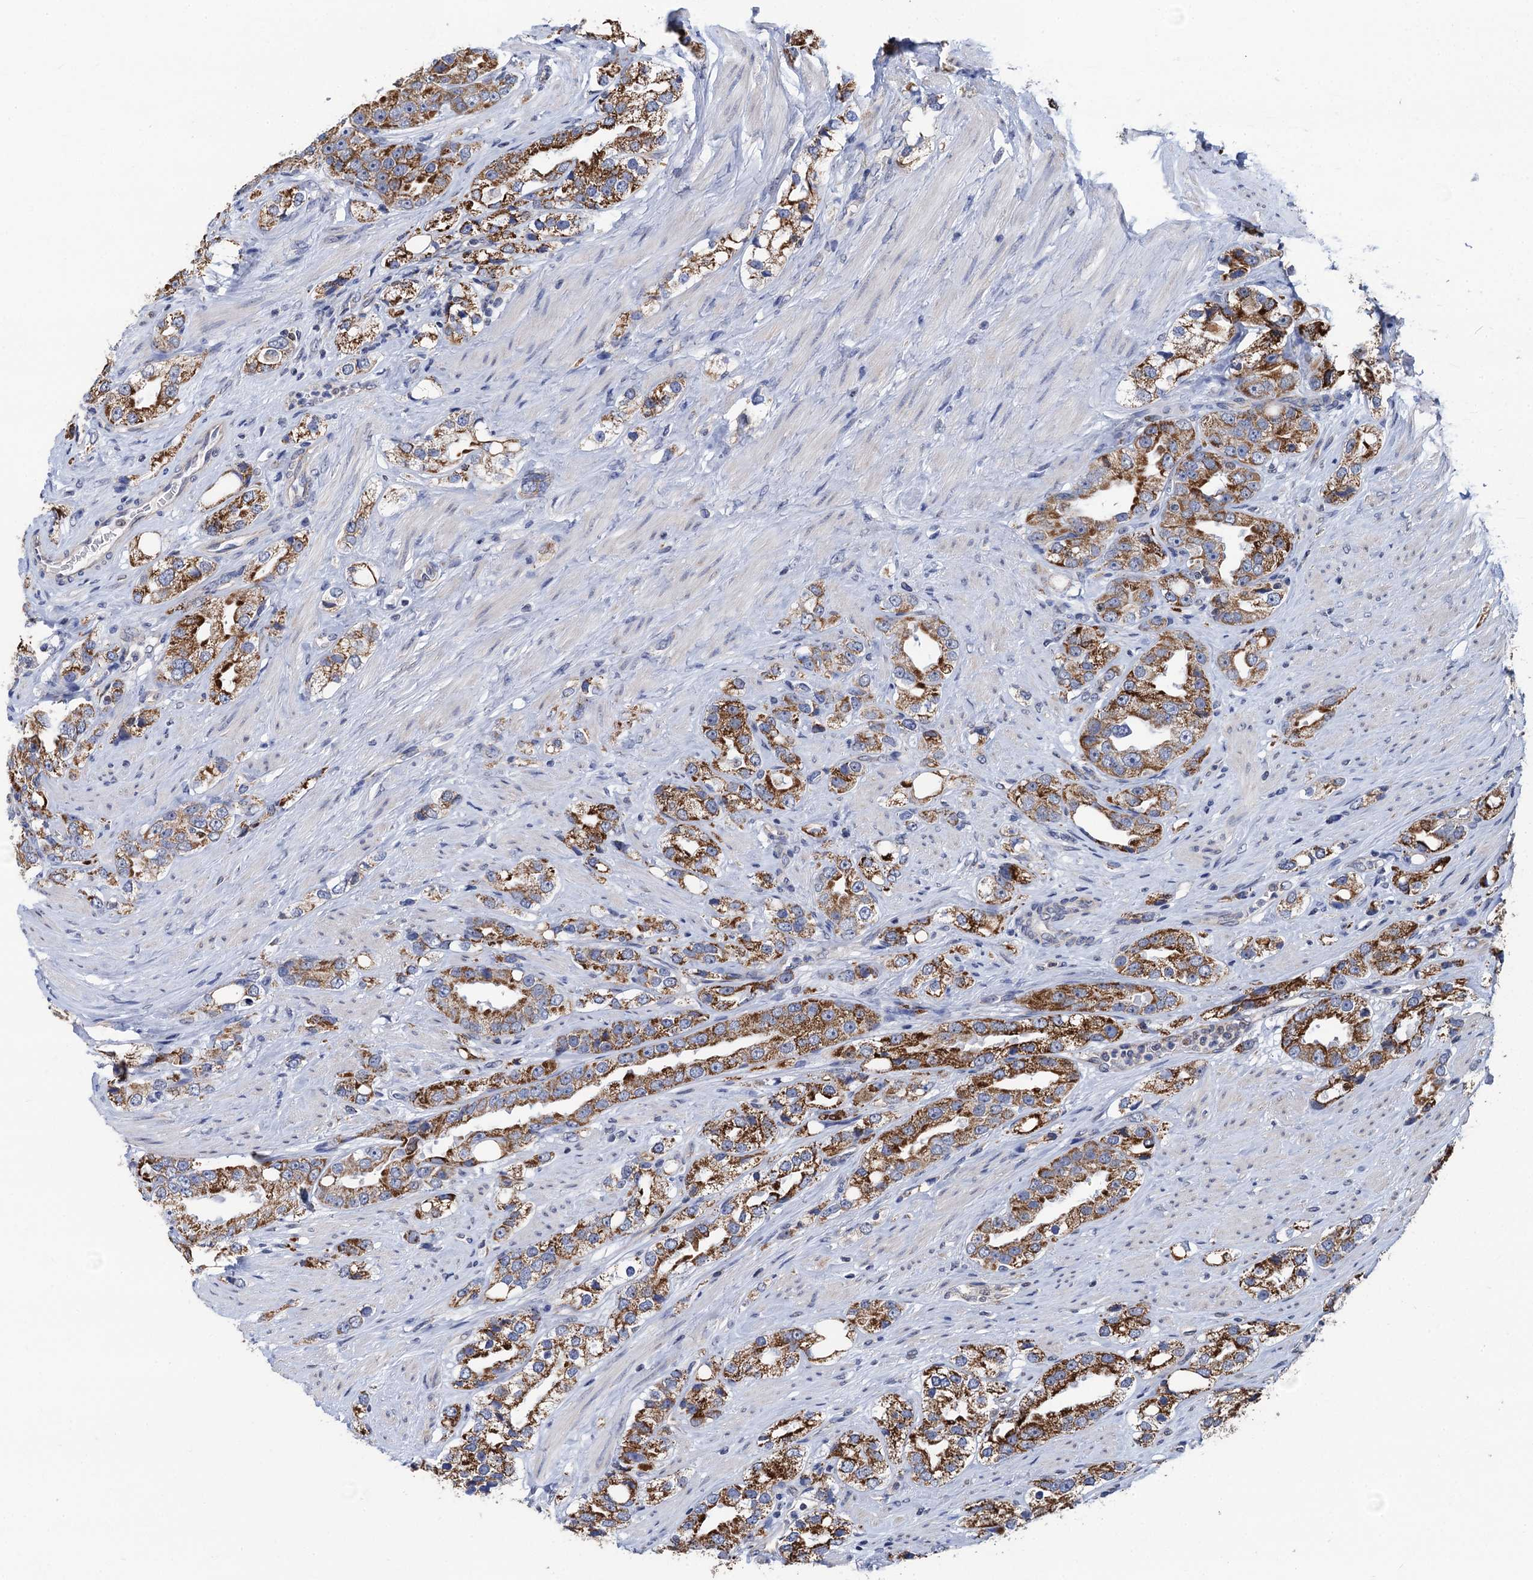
{"staining": {"intensity": "strong", "quantity": ">75%", "location": "cytoplasmic/membranous"}, "tissue": "prostate cancer", "cell_type": "Tumor cells", "image_type": "cancer", "snomed": [{"axis": "morphology", "description": "Adenocarcinoma, NOS"}, {"axis": "topography", "description": "Prostate"}], "caption": "A brown stain highlights strong cytoplasmic/membranous staining of a protein in prostate adenocarcinoma tumor cells.", "gene": "PTCD3", "patient": {"sex": "male", "age": 79}}